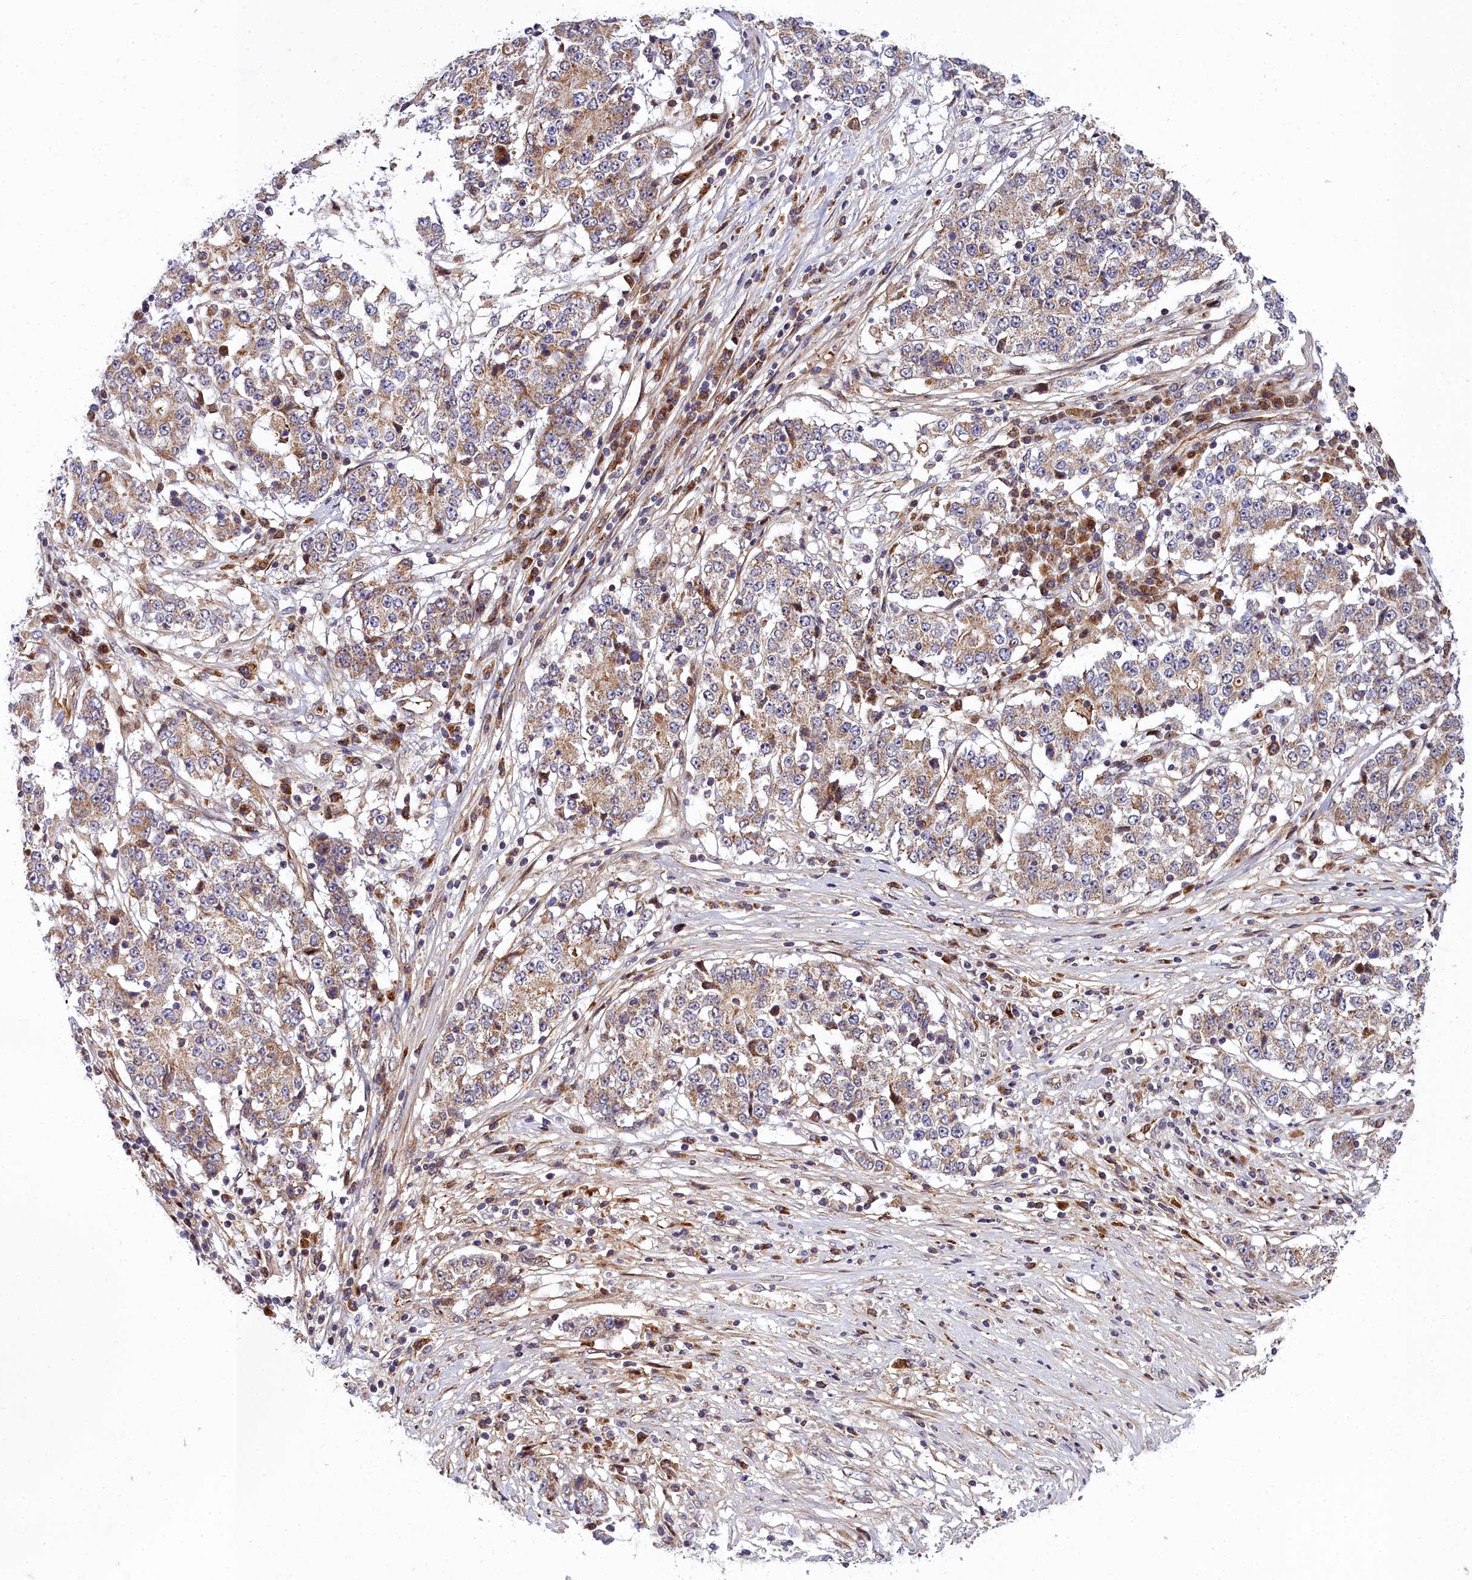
{"staining": {"intensity": "weak", "quantity": ">75%", "location": "cytoplasmic/membranous"}, "tissue": "stomach cancer", "cell_type": "Tumor cells", "image_type": "cancer", "snomed": [{"axis": "morphology", "description": "Adenocarcinoma, NOS"}, {"axis": "topography", "description": "Stomach"}], "caption": "An IHC image of neoplastic tissue is shown. Protein staining in brown highlights weak cytoplasmic/membranous positivity in stomach adenocarcinoma within tumor cells.", "gene": "MRPS11", "patient": {"sex": "male", "age": 59}}